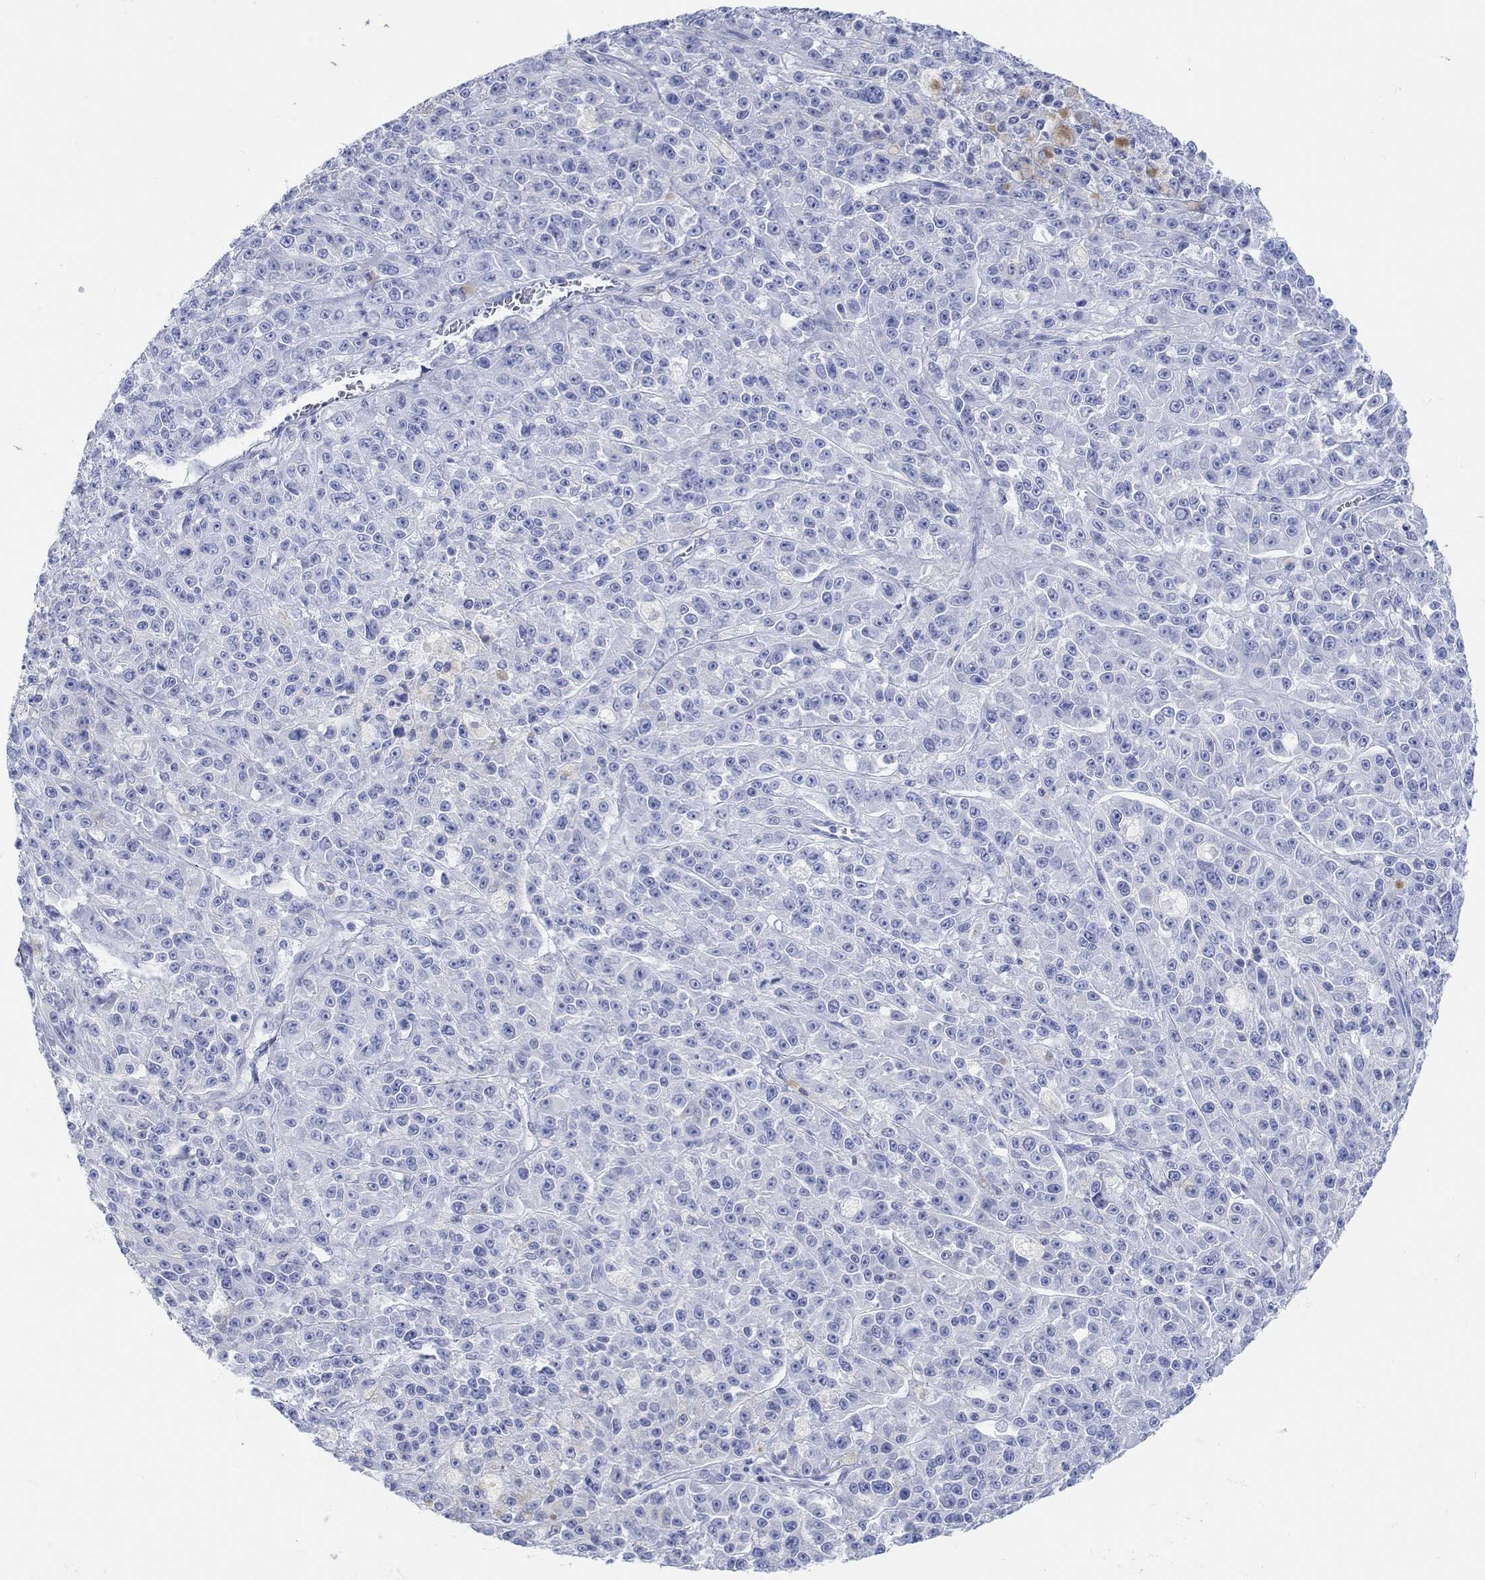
{"staining": {"intensity": "negative", "quantity": "none", "location": "none"}, "tissue": "melanoma", "cell_type": "Tumor cells", "image_type": "cancer", "snomed": [{"axis": "morphology", "description": "Malignant melanoma, NOS"}, {"axis": "topography", "description": "Skin"}], "caption": "IHC photomicrograph of human melanoma stained for a protein (brown), which demonstrates no staining in tumor cells.", "gene": "AK8", "patient": {"sex": "female", "age": 58}}